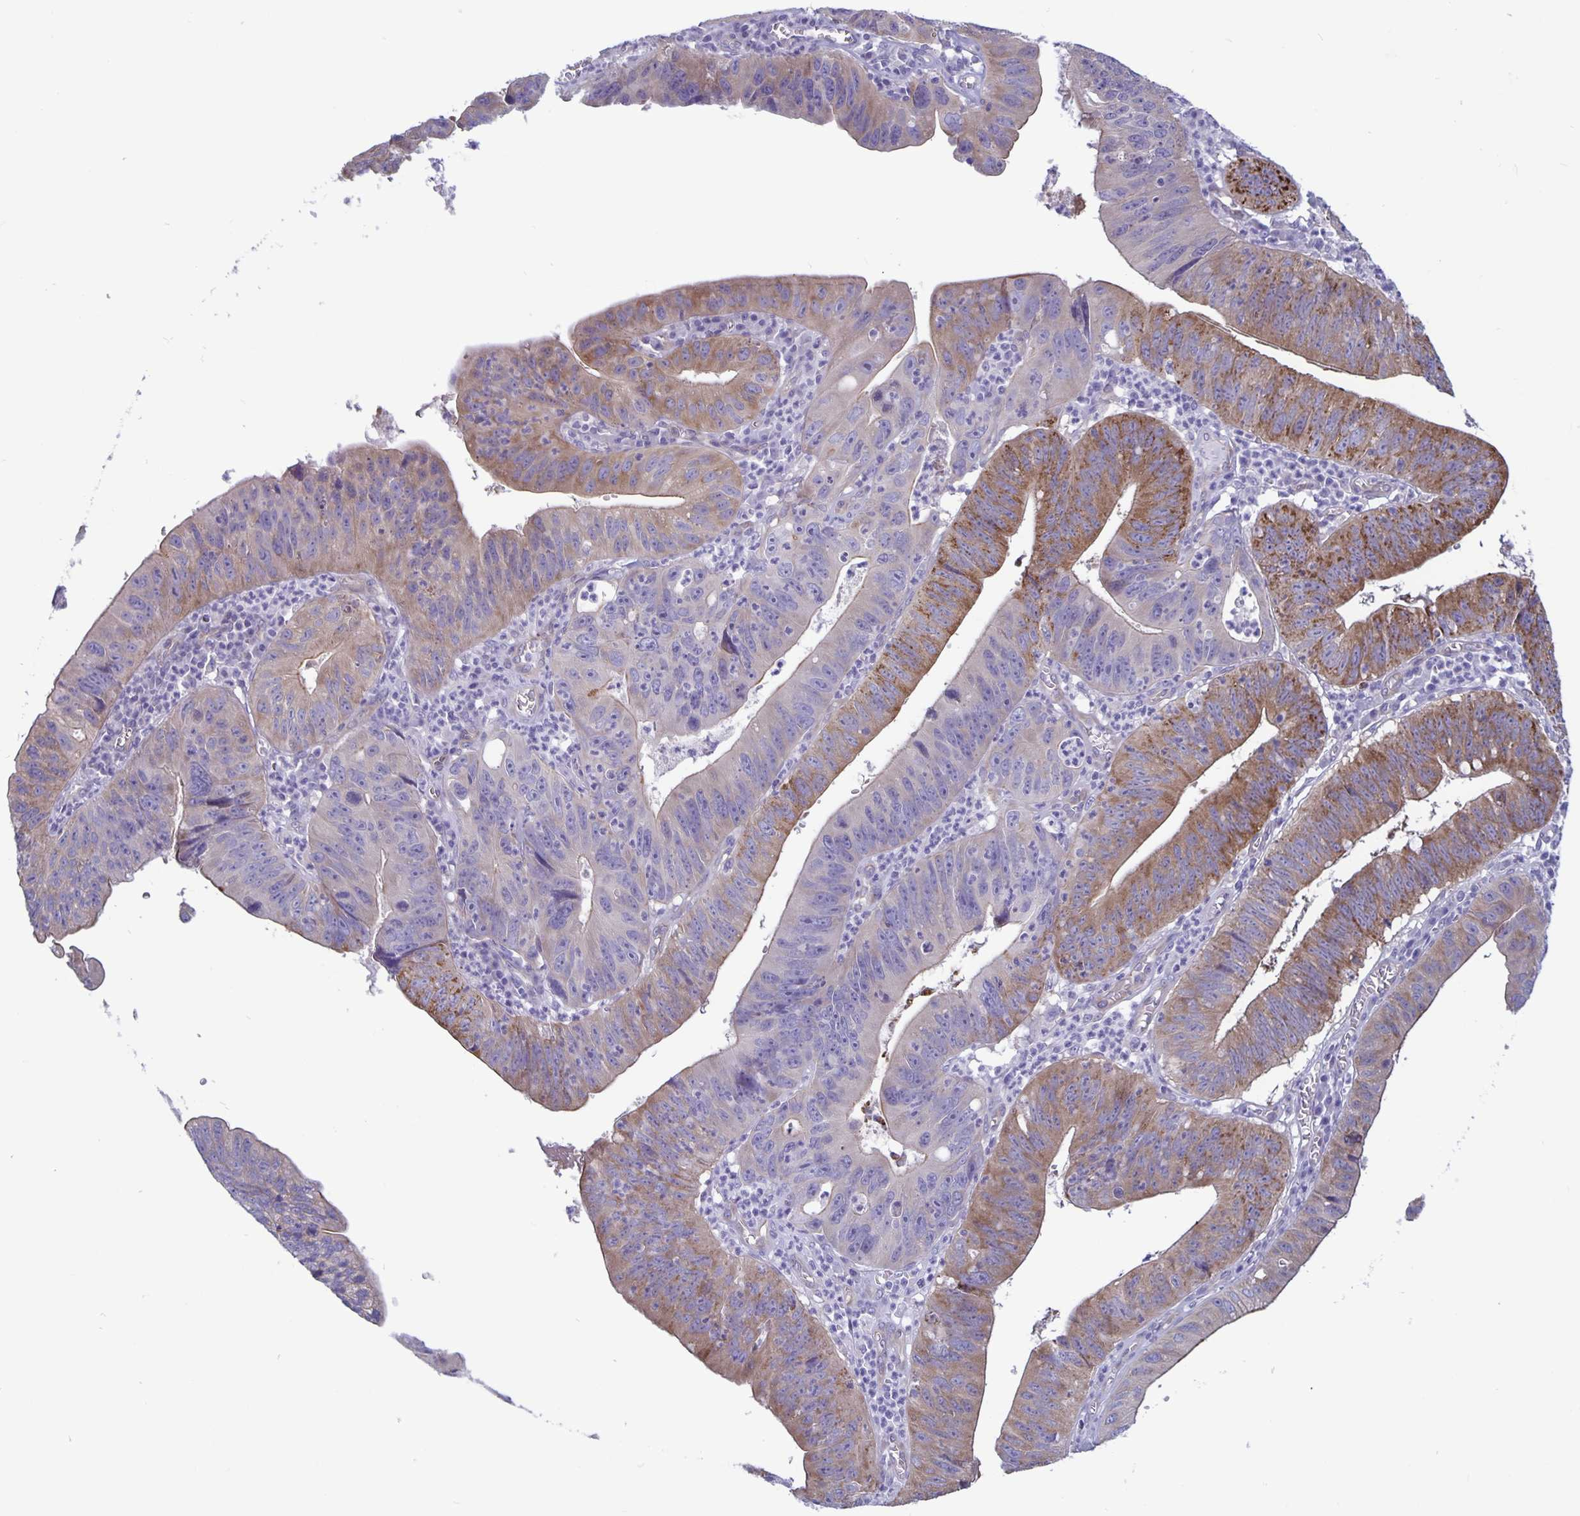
{"staining": {"intensity": "moderate", "quantity": "25%-75%", "location": "cytoplasmic/membranous"}, "tissue": "stomach cancer", "cell_type": "Tumor cells", "image_type": "cancer", "snomed": [{"axis": "morphology", "description": "Adenocarcinoma, NOS"}, {"axis": "topography", "description": "Stomach"}], "caption": "Immunohistochemical staining of human adenocarcinoma (stomach) exhibits moderate cytoplasmic/membranous protein expression in approximately 25%-75% of tumor cells. (DAB IHC with brightfield microscopy, high magnification).", "gene": "PLCB3", "patient": {"sex": "male", "age": 59}}